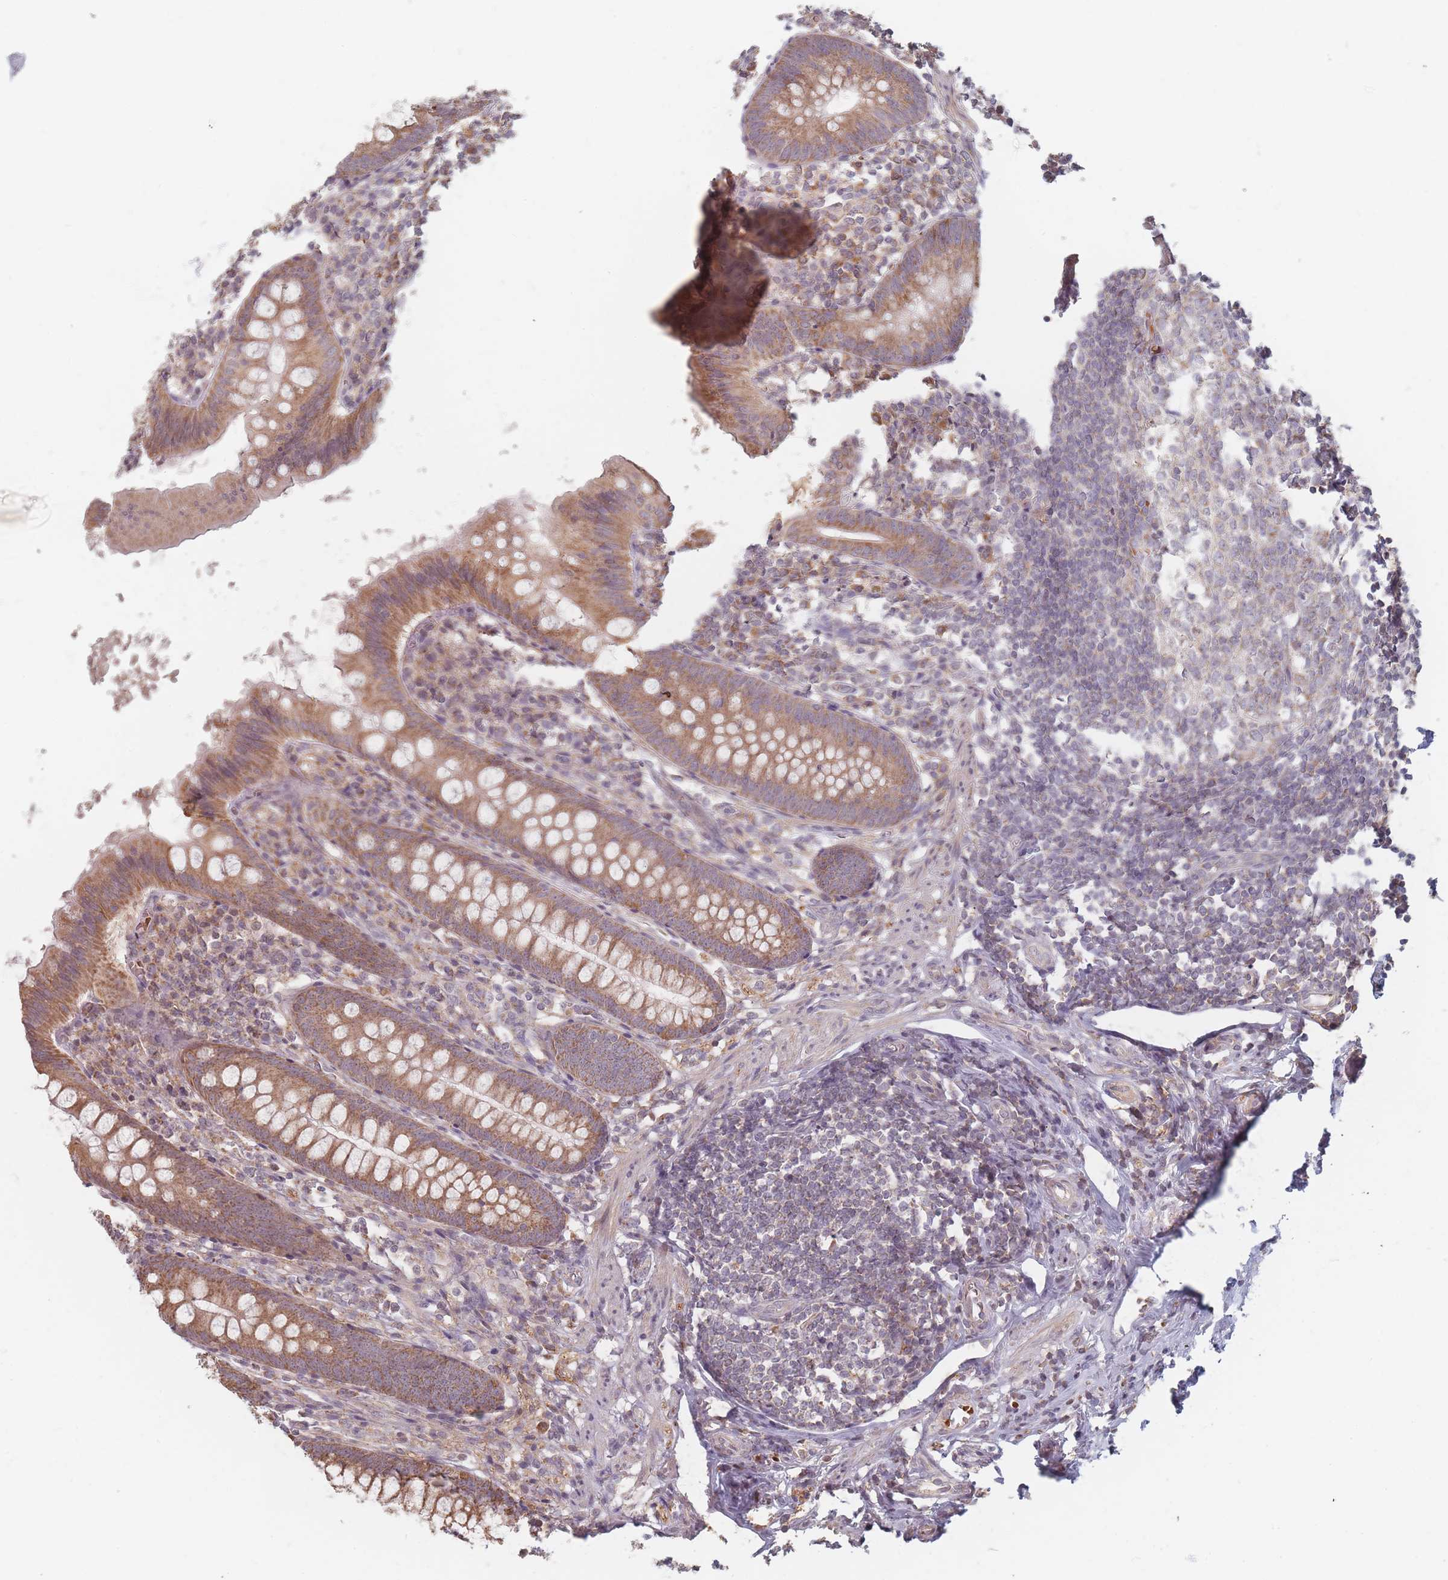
{"staining": {"intensity": "moderate", "quantity": ">75%", "location": "cytoplasmic/membranous"}, "tissue": "appendix", "cell_type": "Glandular cells", "image_type": "normal", "snomed": [{"axis": "morphology", "description": "Normal tissue, NOS"}, {"axis": "topography", "description": "Appendix"}], "caption": "Immunohistochemical staining of unremarkable human appendix shows >75% levels of moderate cytoplasmic/membranous protein positivity in approximately >75% of glandular cells. (Stains: DAB in brown, nuclei in blue, Microscopy: brightfield microscopy at high magnification).", "gene": "OR2M4", "patient": {"sex": "female", "age": 51}}